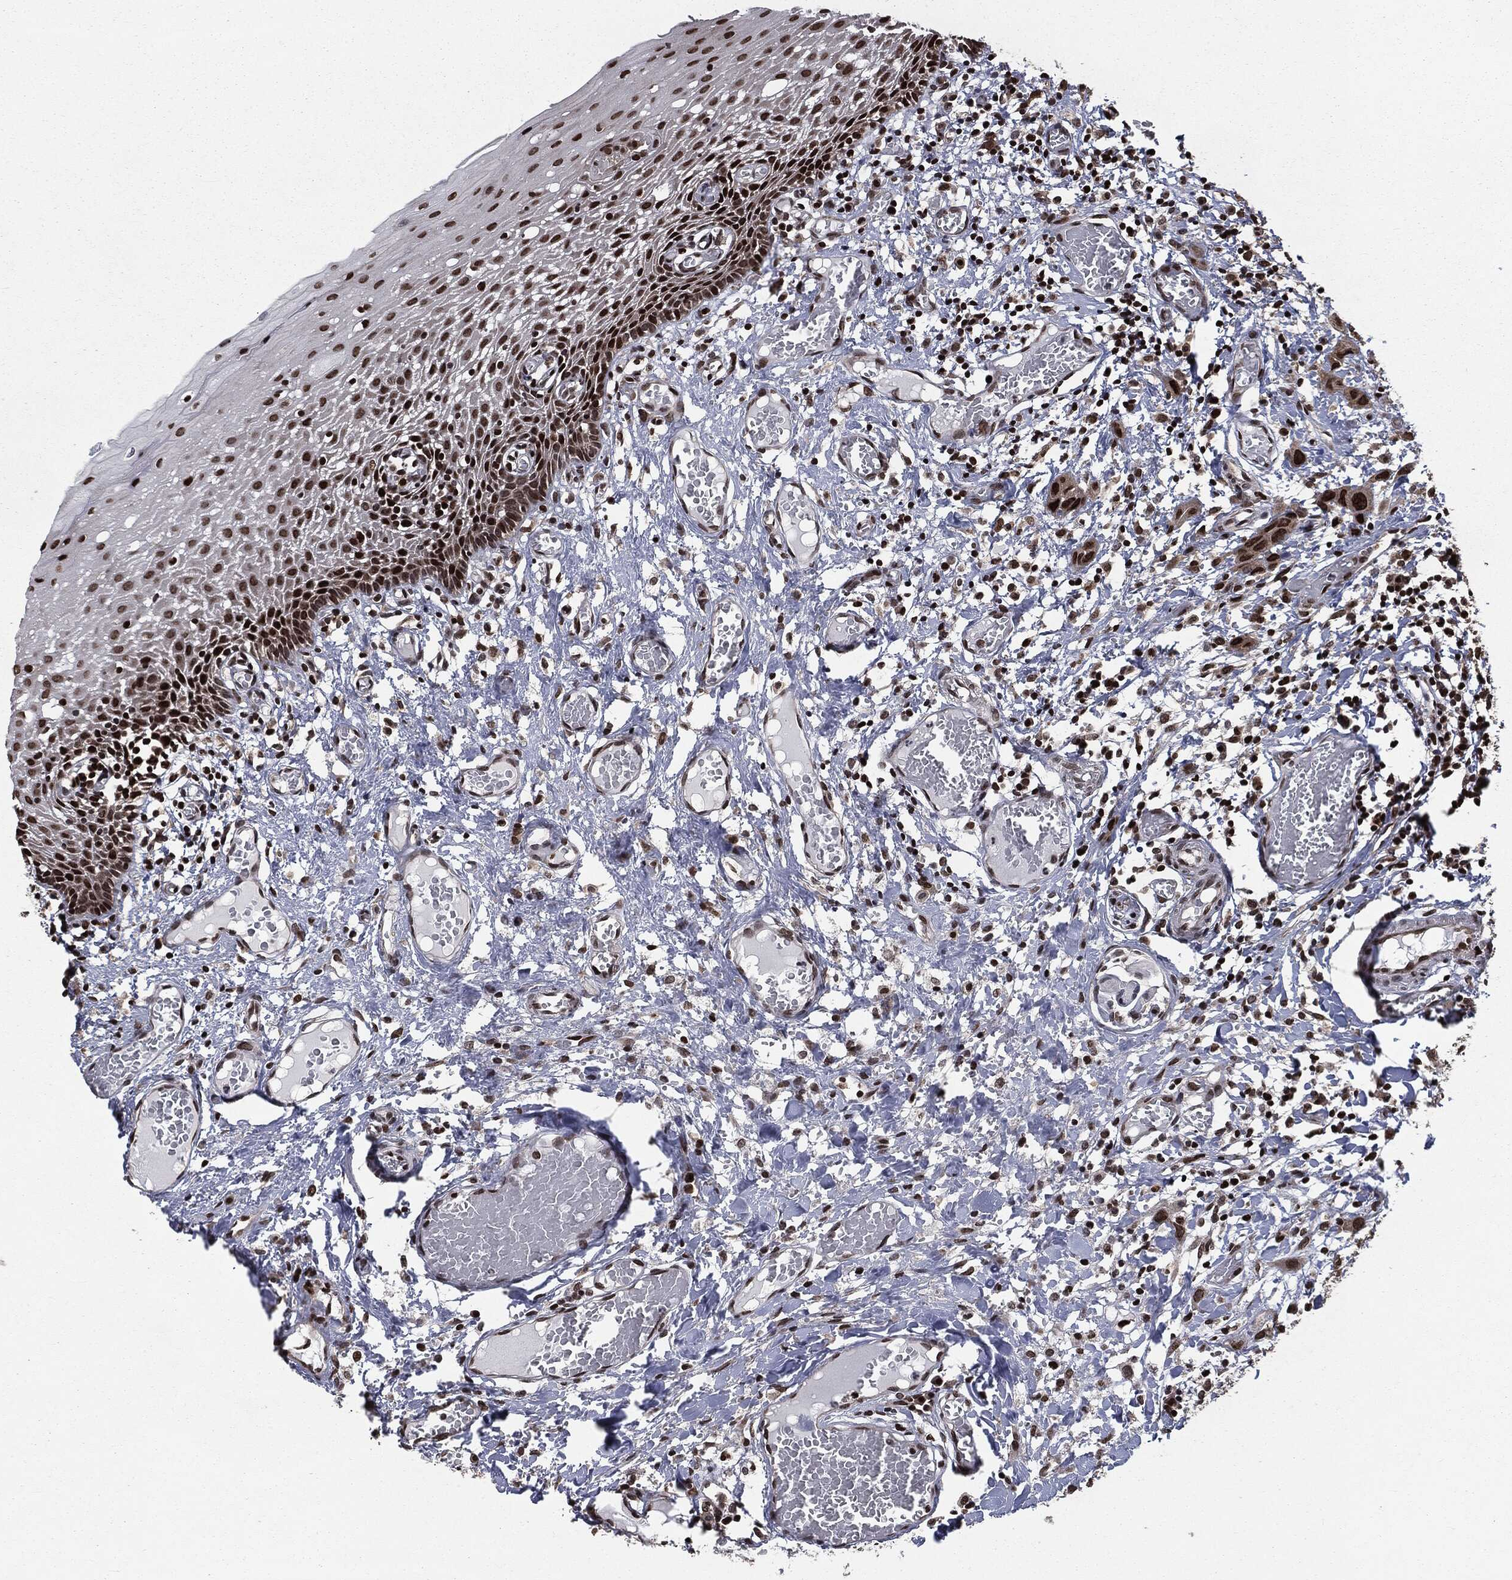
{"staining": {"intensity": "strong", "quantity": ">75%", "location": "nuclear"}, "tissue": "oral mucosa", "cell_type": "Squamous epithelial cells", "image_type": "normal", "snomed": [{"axis": "morphology", "description": "Normal tissue, NOS"}, {"axis": "morphology", "description": "Squamous cell carcinoma, NOS"}, {"axis": "topography", "description": "Oral tissue"}, {"axis": "topography", "description": "Head-Neck"}], "caption": "Strong nuclear expression for a protein is appreciated in approximately >75% of squamous epithelial cells of normal oral mucosa using immunohistochemistry (IHC).", "gene": "DVL2", "patient": {"sex": "female", "age": 70}}